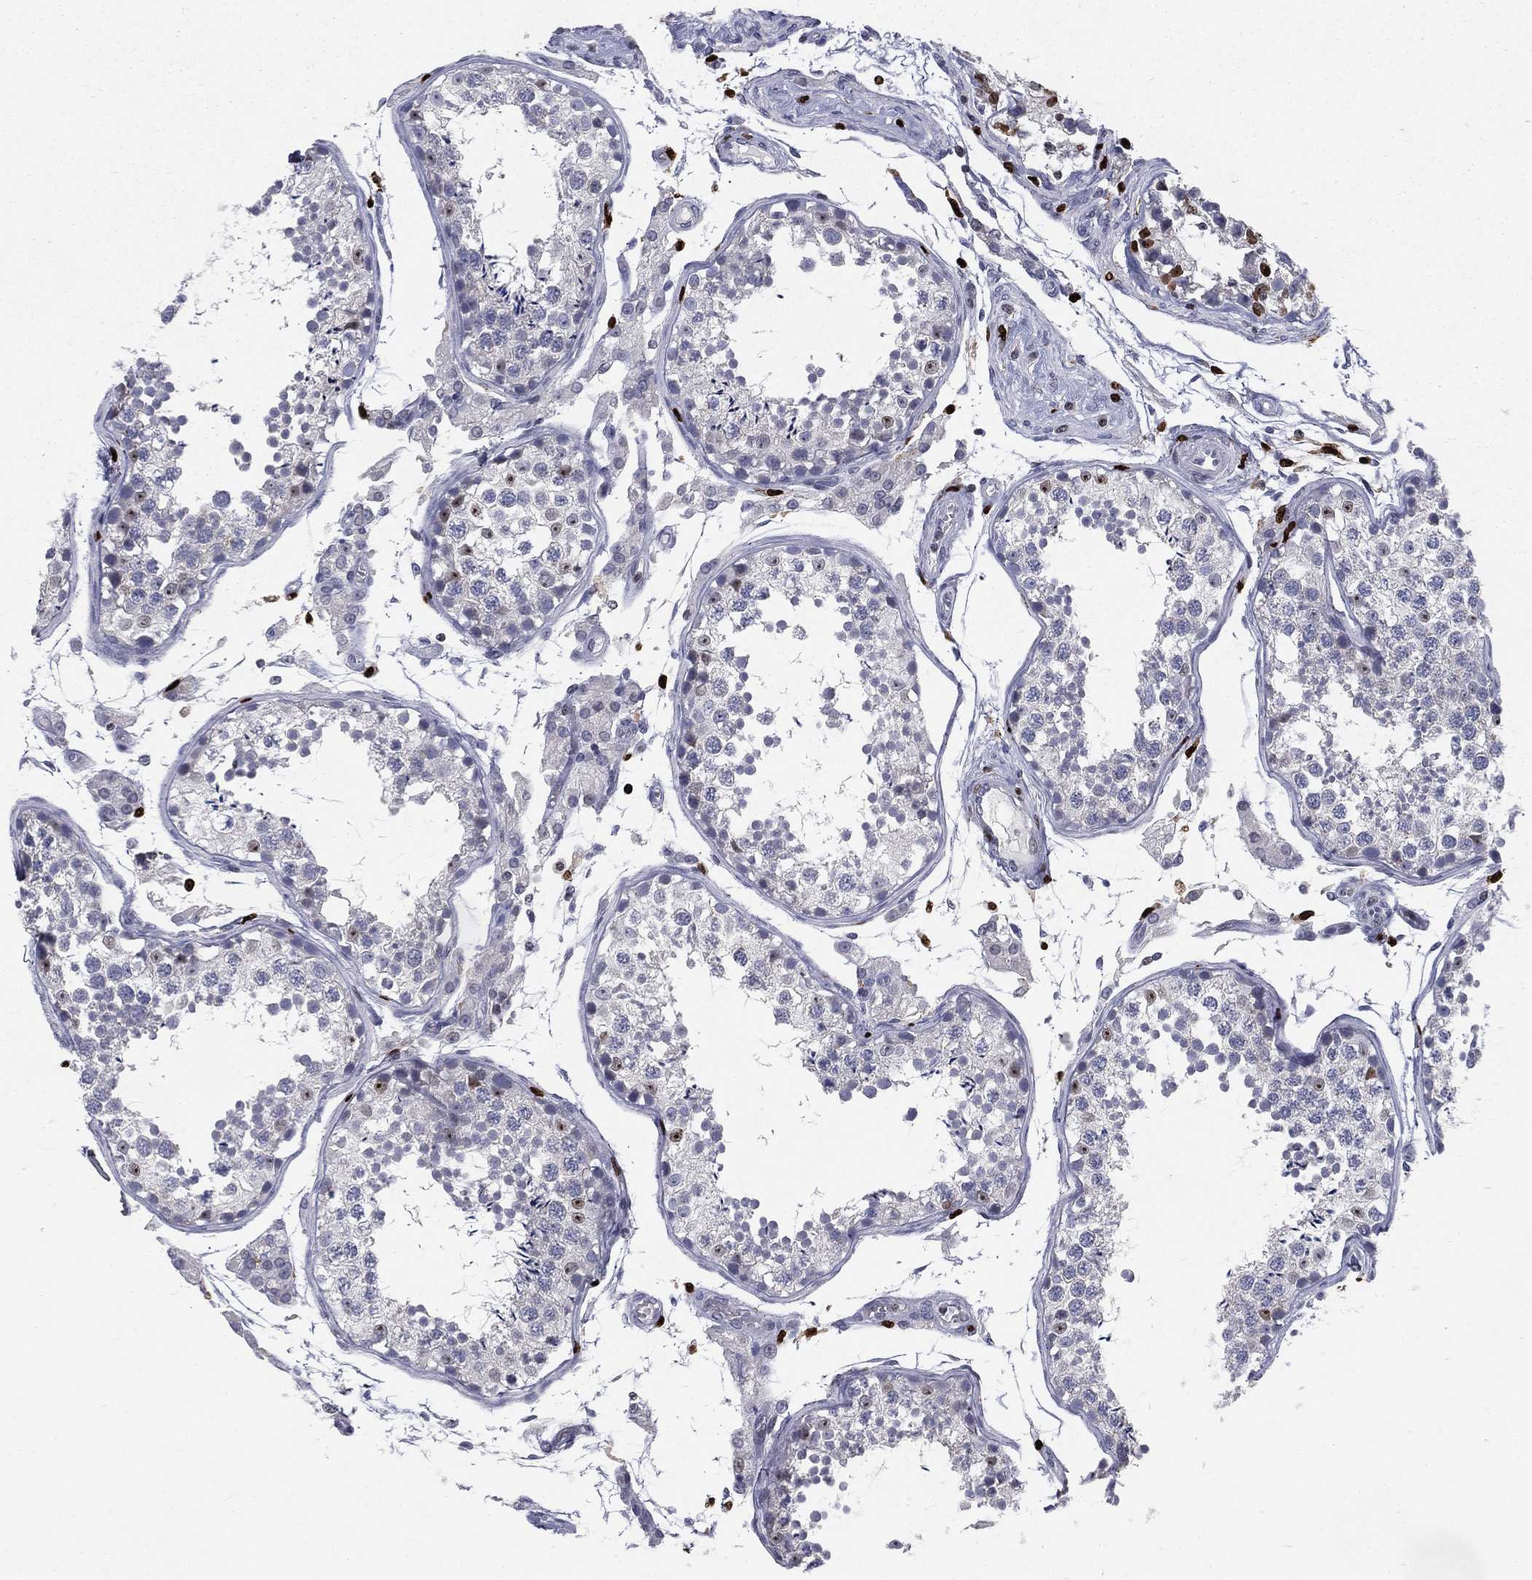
{"staining": {"intensity": "negative", "quantity": "none", "location": "none"}, "tissue": "testis", "cell_type": "Cells in seminiferous ducts", "image_type": "normal", "snomed": [{"axis": "morphology", "description": "Normal tissue, NOS"}, {"axis": "topography", "description": "Testis"}], "caption": "Immunohistochemistry (IHC) histopathology image of normal testis stained for a protein (brown), which shows no positivity in cells in seminiferous ducts.", "gene": "MNDA", "patient": {"sex": "male", "age": 29}}